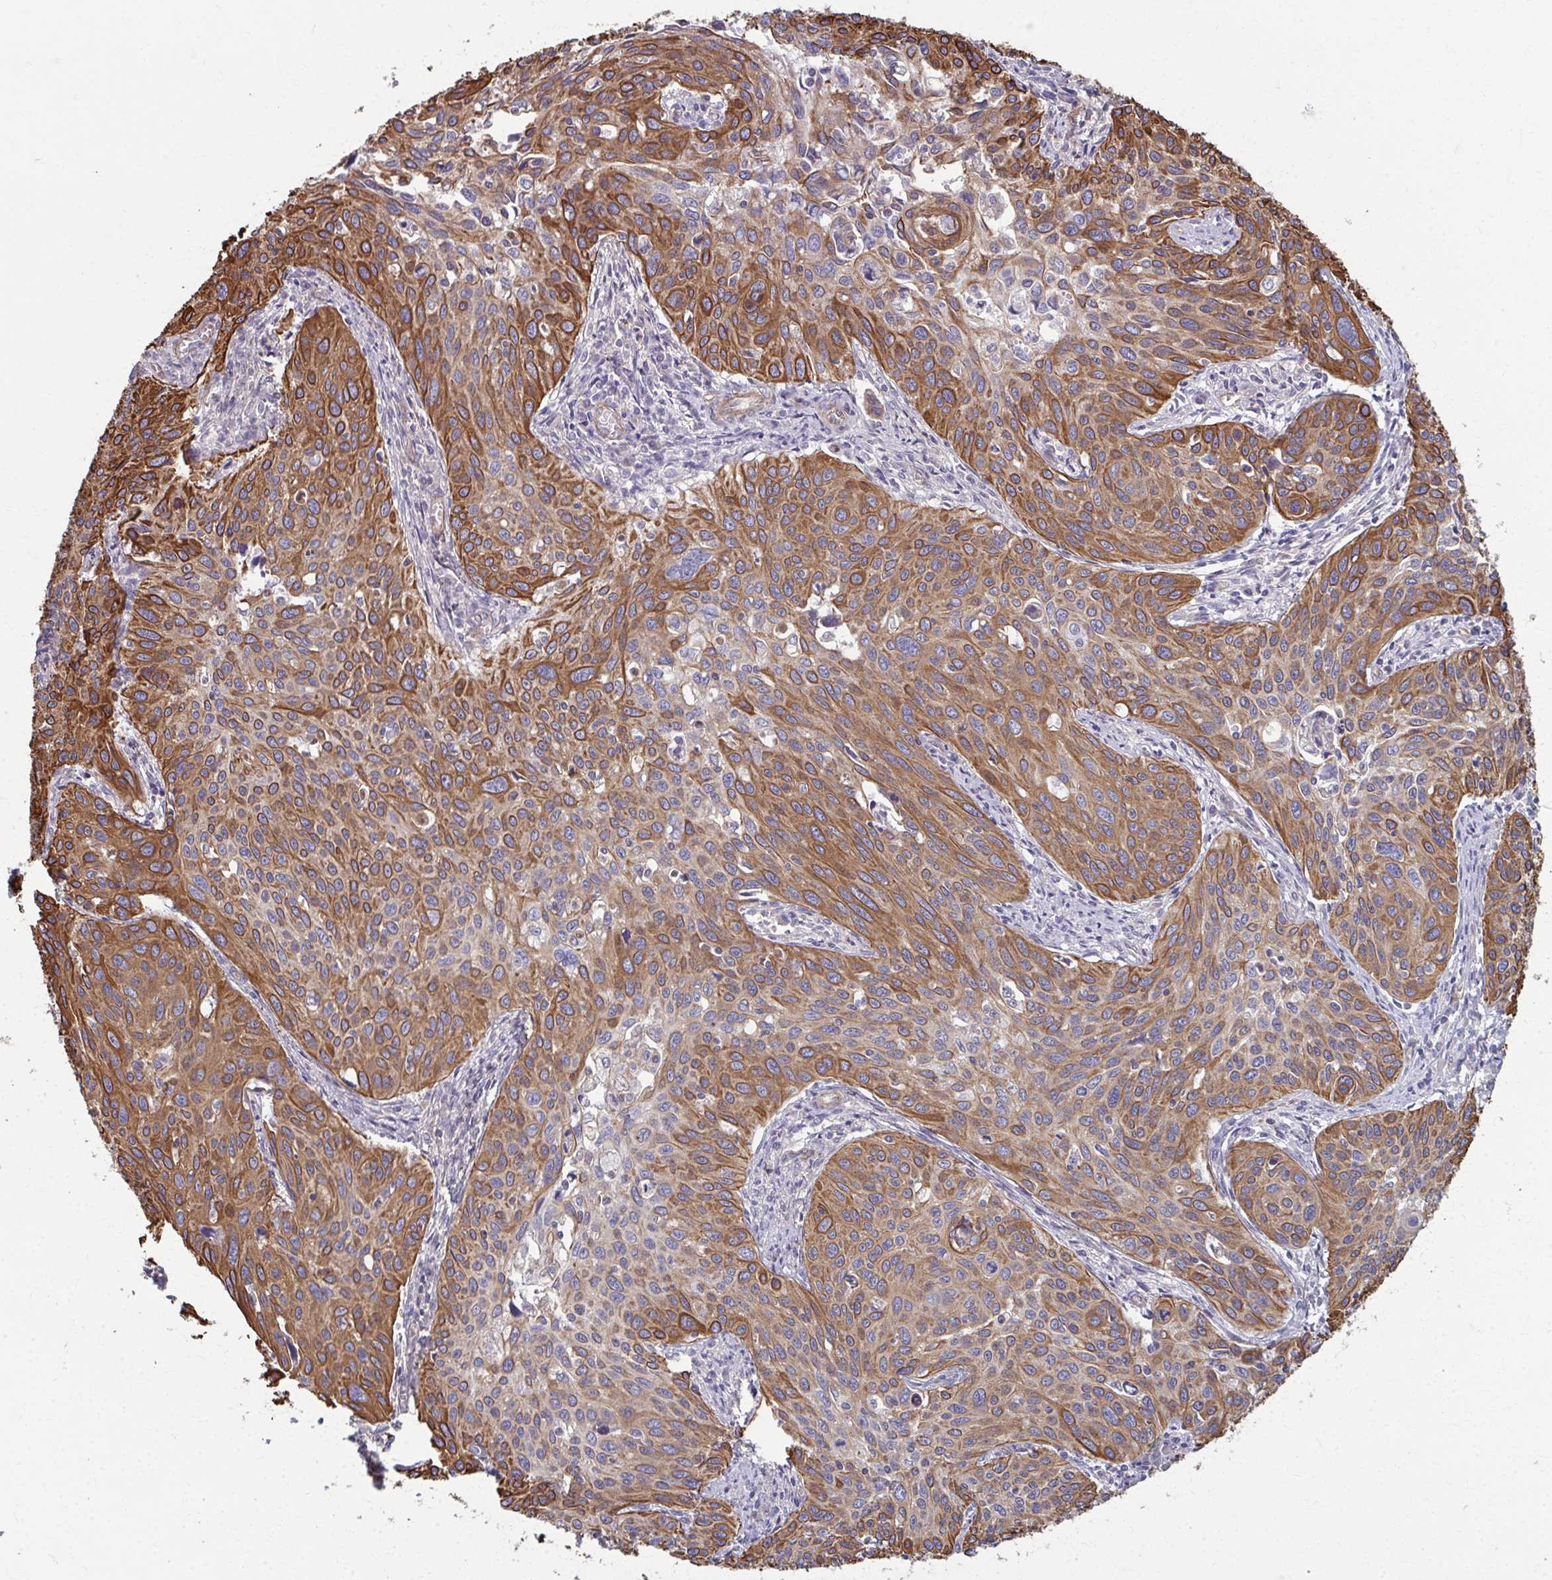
{"staining": {"intensity": "strong", "quantity": ">75%", "location": "cytoplasmic/membranous"}, "tissue": "cervical cancer", "cell_type": "Tumor cells", "image_type": "cancer", "snomed": [{"axis": "morphology", "description": "Squamous cell carcinoma, NOS"}, {"axis": "topography", "description": "Cervix"}], "caption": "Approximately >75% of tumor cells in squamous cell carcinoma (cervical) exhibit strong cytoplasmic/membranous protein staining as visualized by brown immunohistochemical staining.", "gene": "EID2B", "patient": {"sex": "female", "age": 31}}